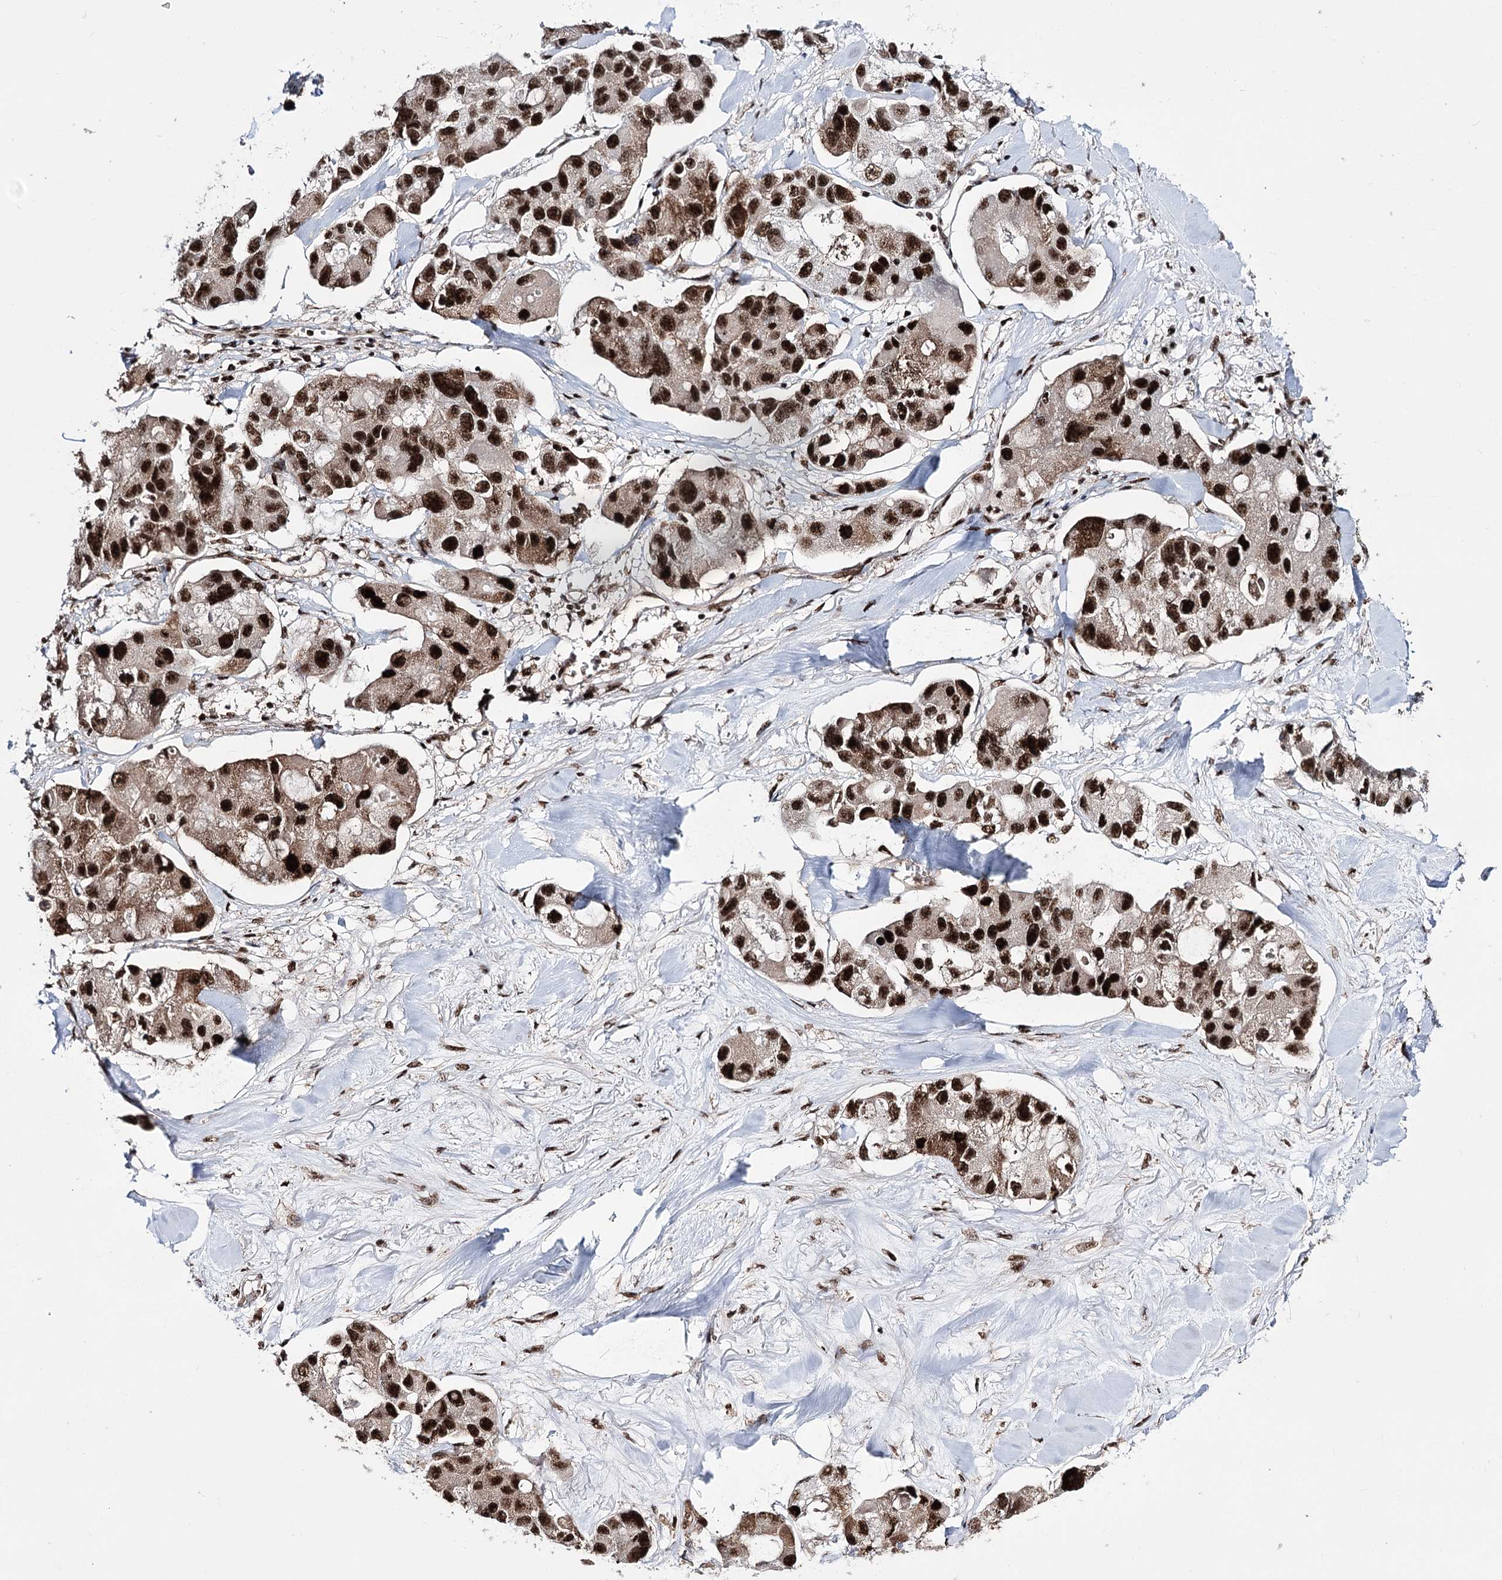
{"staining": {"intensity": "strong", "quantity": ">75%", "location": "nuclear"}, "tissue": "lung cancer", "cell_type": "Tumor cells", "image_type": "cancer", "snomed": [{"axis": "morphology", "description": "Adenocarcinoma, NOS"}, {"axis": "topography", "description": "Lung"}], "caption": "The micrograph displays immunohistochemical staining of adenocarcinoma (lung). There is strong nuclear expression is seen in approximately >75% of tumor cells.", "gene": "PRPF40A", "patient": {"sex": "female", "age": 54}}